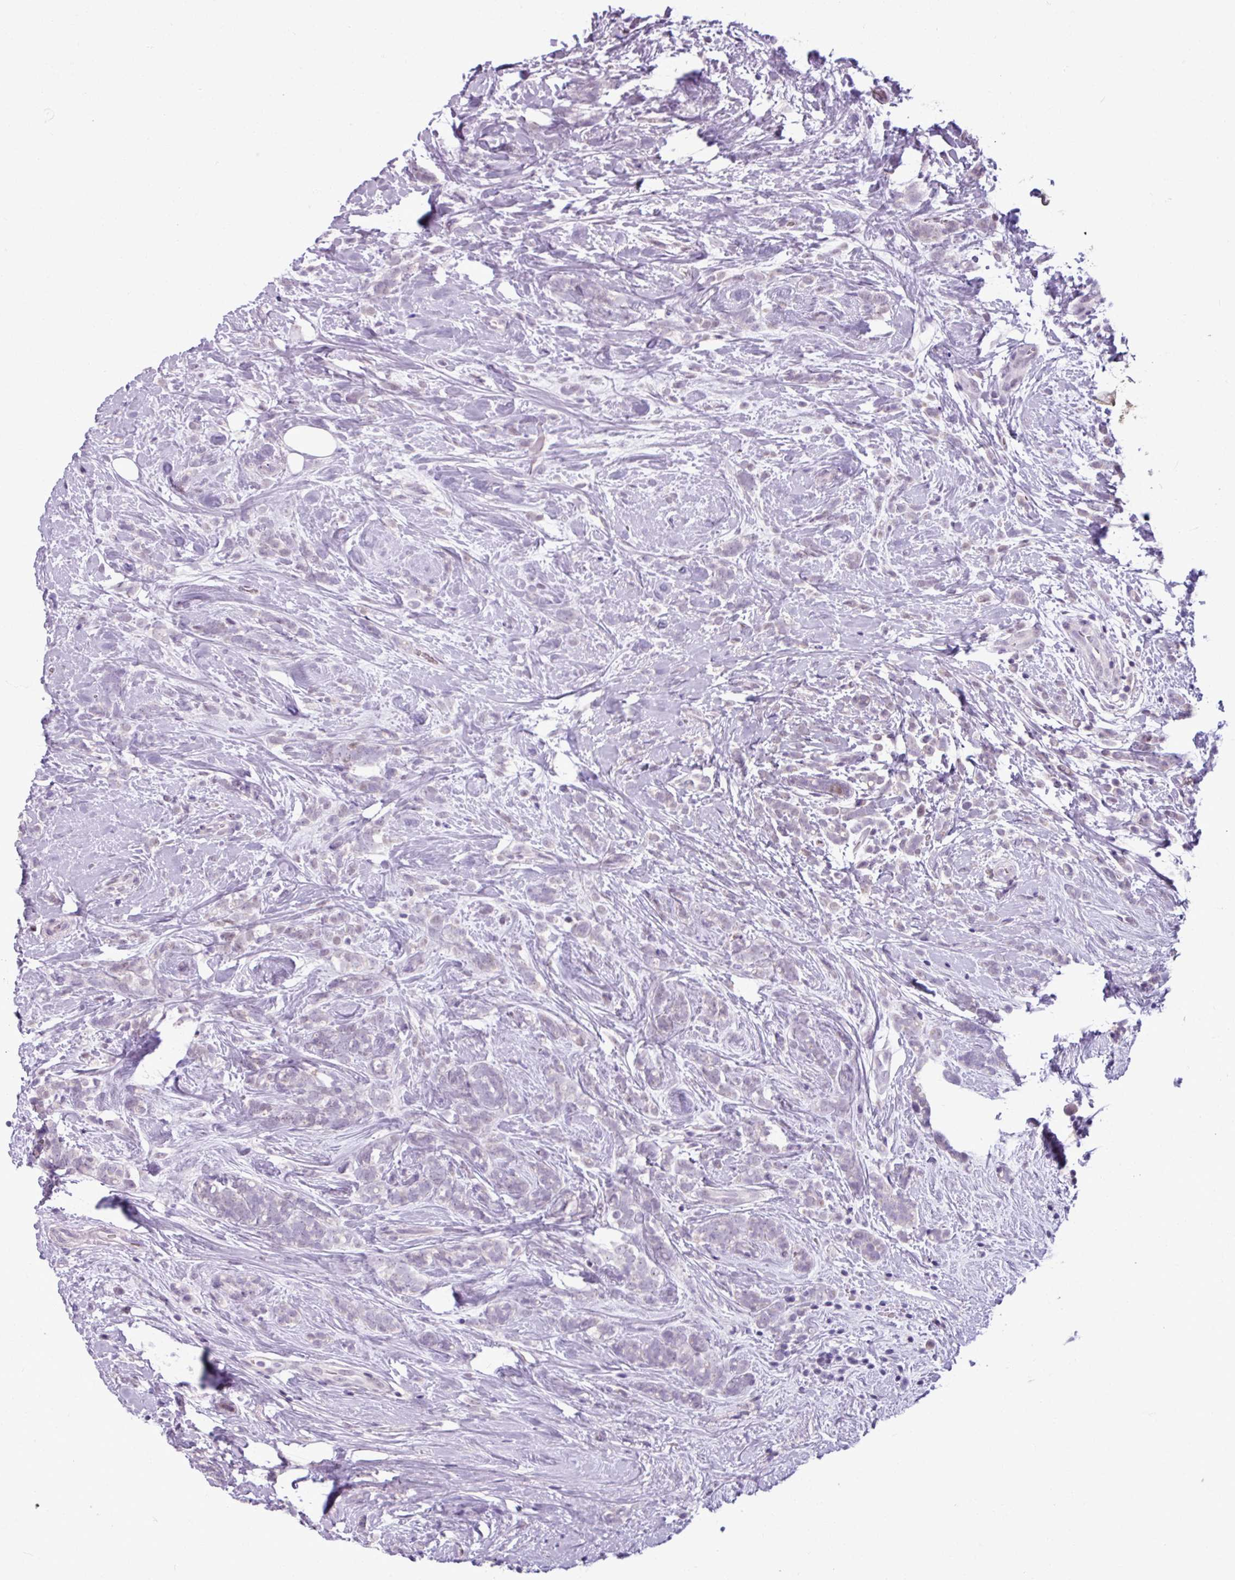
{"staining": {"intensity": "negative", "quantity": "none", "location": "none"}, "tissue": "breast cancer", "cell_type": "Tumor cells", "image_type": "cancer", "snomed": [{"axis": "morphology", "description": "Lobular carcinoma"}, {"axis": "topography", "description": "Breast"}], "caption": "This is a image of immunohistochemistry staining of breast lobular carcinoma, which shows no staining in tumor cells.", "gene": "PNMA6A", "patient": {"sex": "female", "age": 58}}